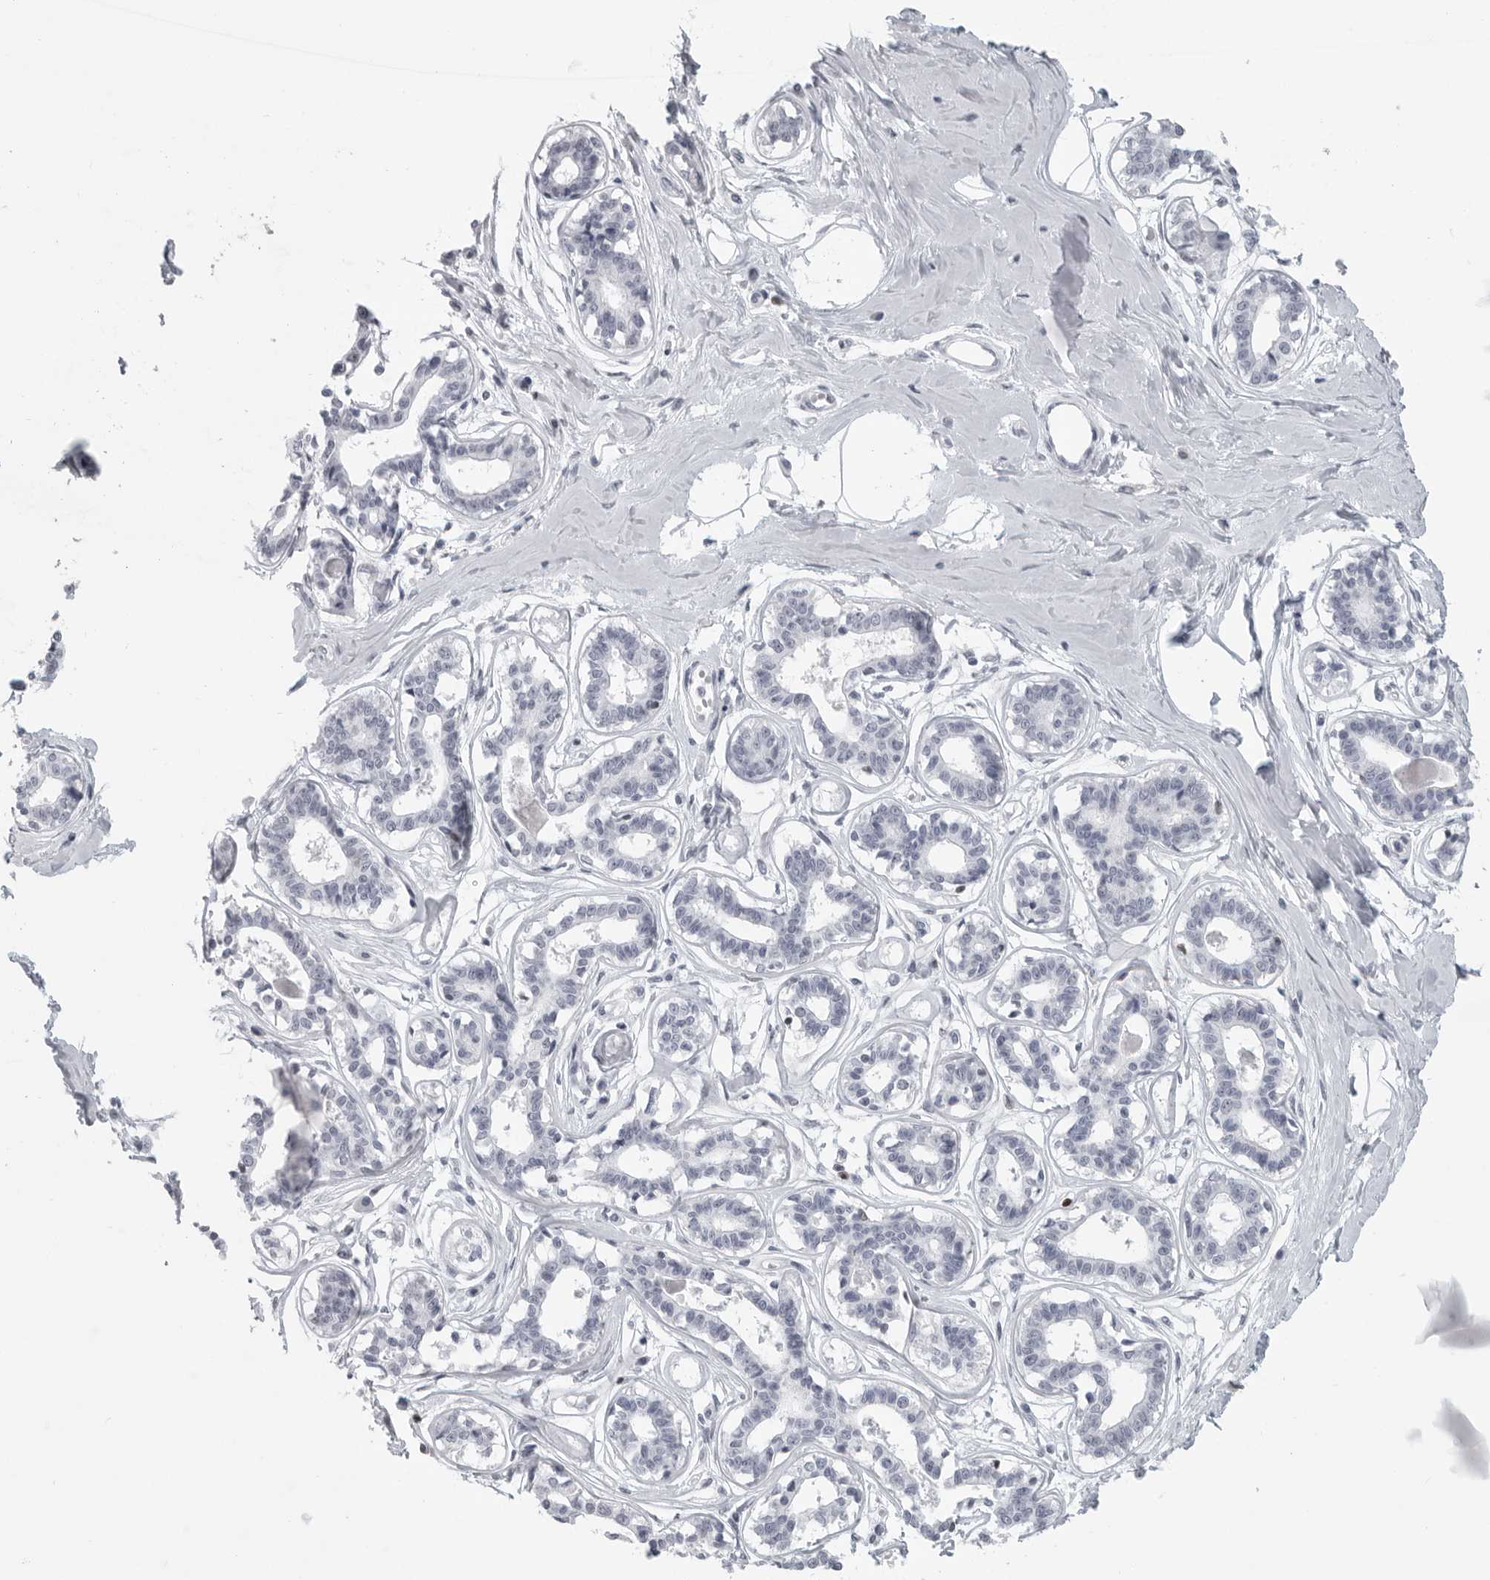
{"staining": {"intensity": "negative", "quantity": "none", "location": "none"}, "tissue": "breast", "cell_type": "Adipocytes", "image_type": "normal", "snomed": [{"axis": "morphology", "description": "Normal tissue, NOS"}, {"axis": "topography", "description": "Breast"}], "caption": "Immunohistochemistry of unremarkable human breast demonstrates no staining in adipocytes. (DAB (3,3'-diaminobenzidine) immunohistochemistry, high magnification).", "gene": "SATB2", "patient": {"sex": "female", "age": 45}}